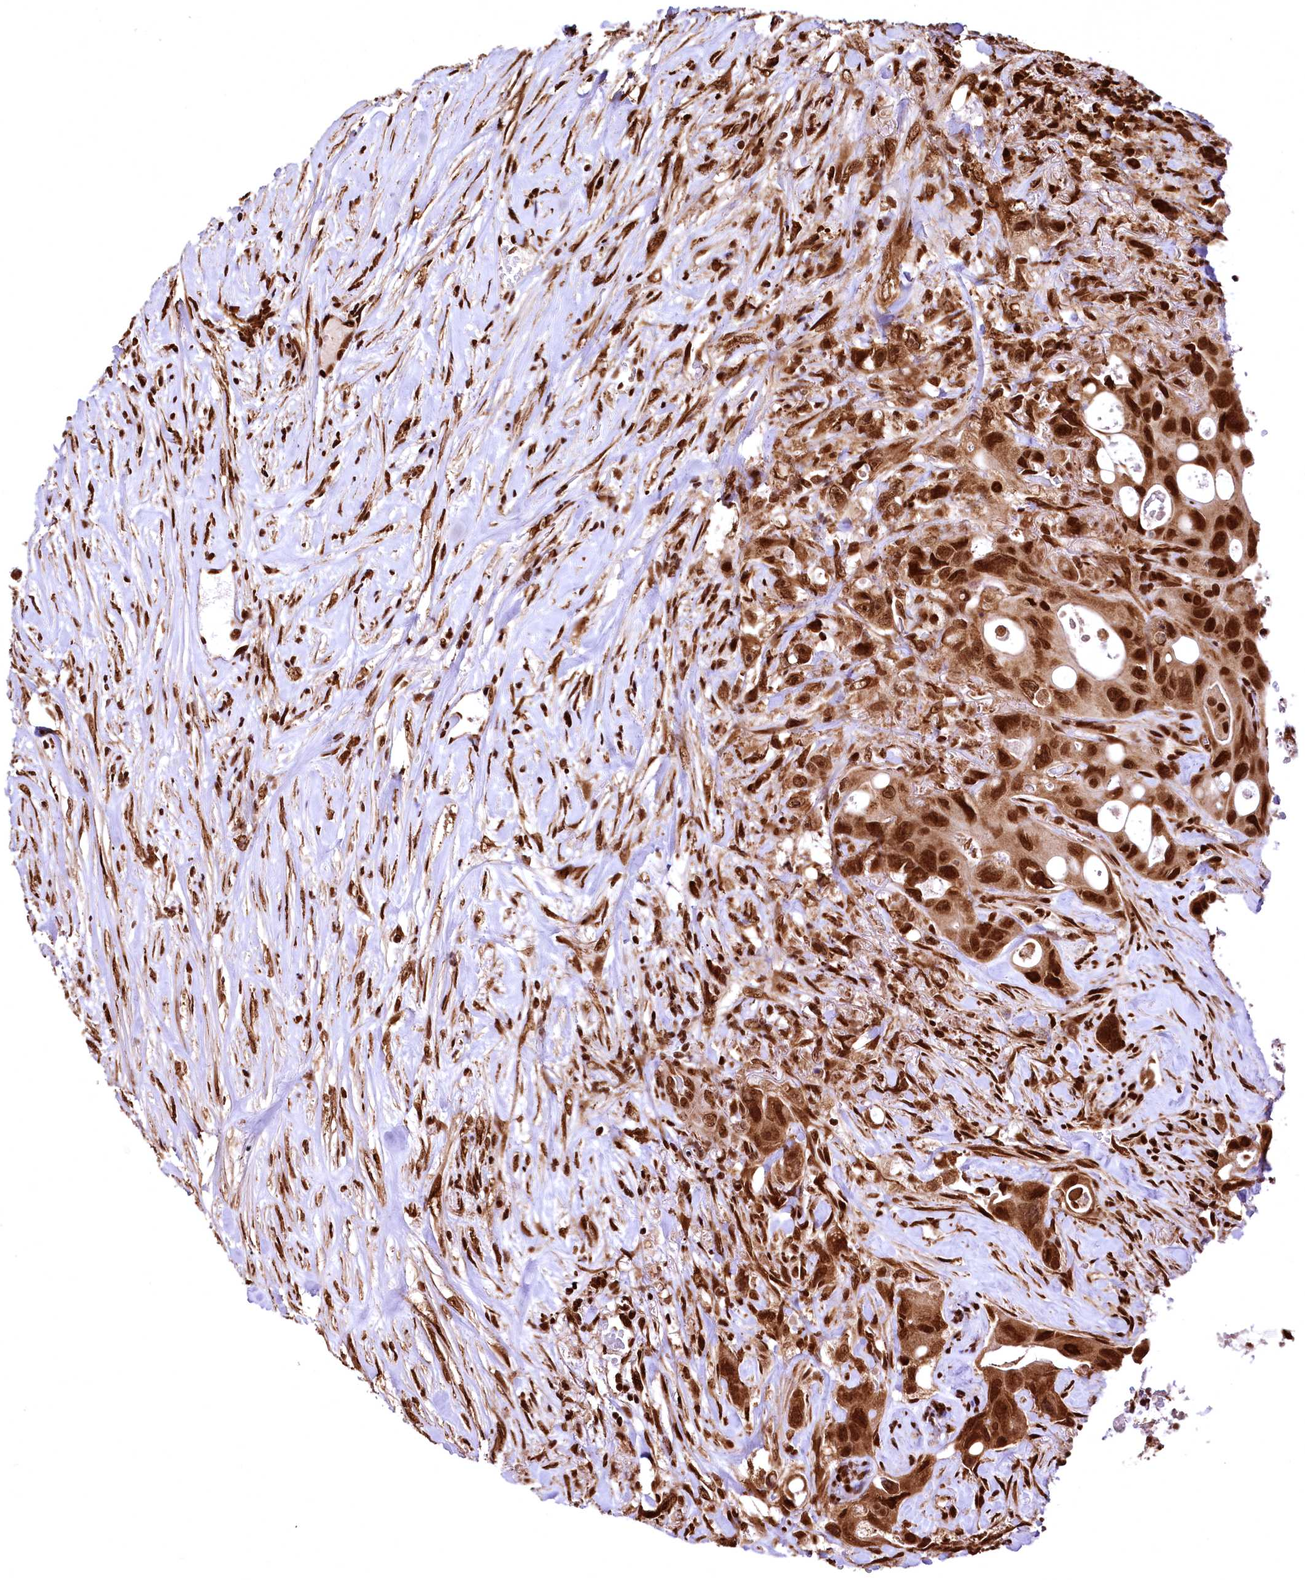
{"staining": {"intensity": "moderate", "quantity": ">75%", "location": "cytoplasmic/membranous,nuclear"}, "tissue": "colorectal cancer", "cell_type": "Tumor cells", "image_type": "cancer", "snomed": [{"axis": "morphology", "description": "Adenocarcinoma, NOS"}, {"axis": "topography", "description": "Colon"}], "caption": "Colorectal cancer (adenocarcinoma) was stained to show a protein in brown. There is medium levels of moderate cytoplasmic/membranous and nuclear staining in approximately >75% of tumor cells.", "gene": "PDS5B", "patient": {"sex": "female", "age": 46}}